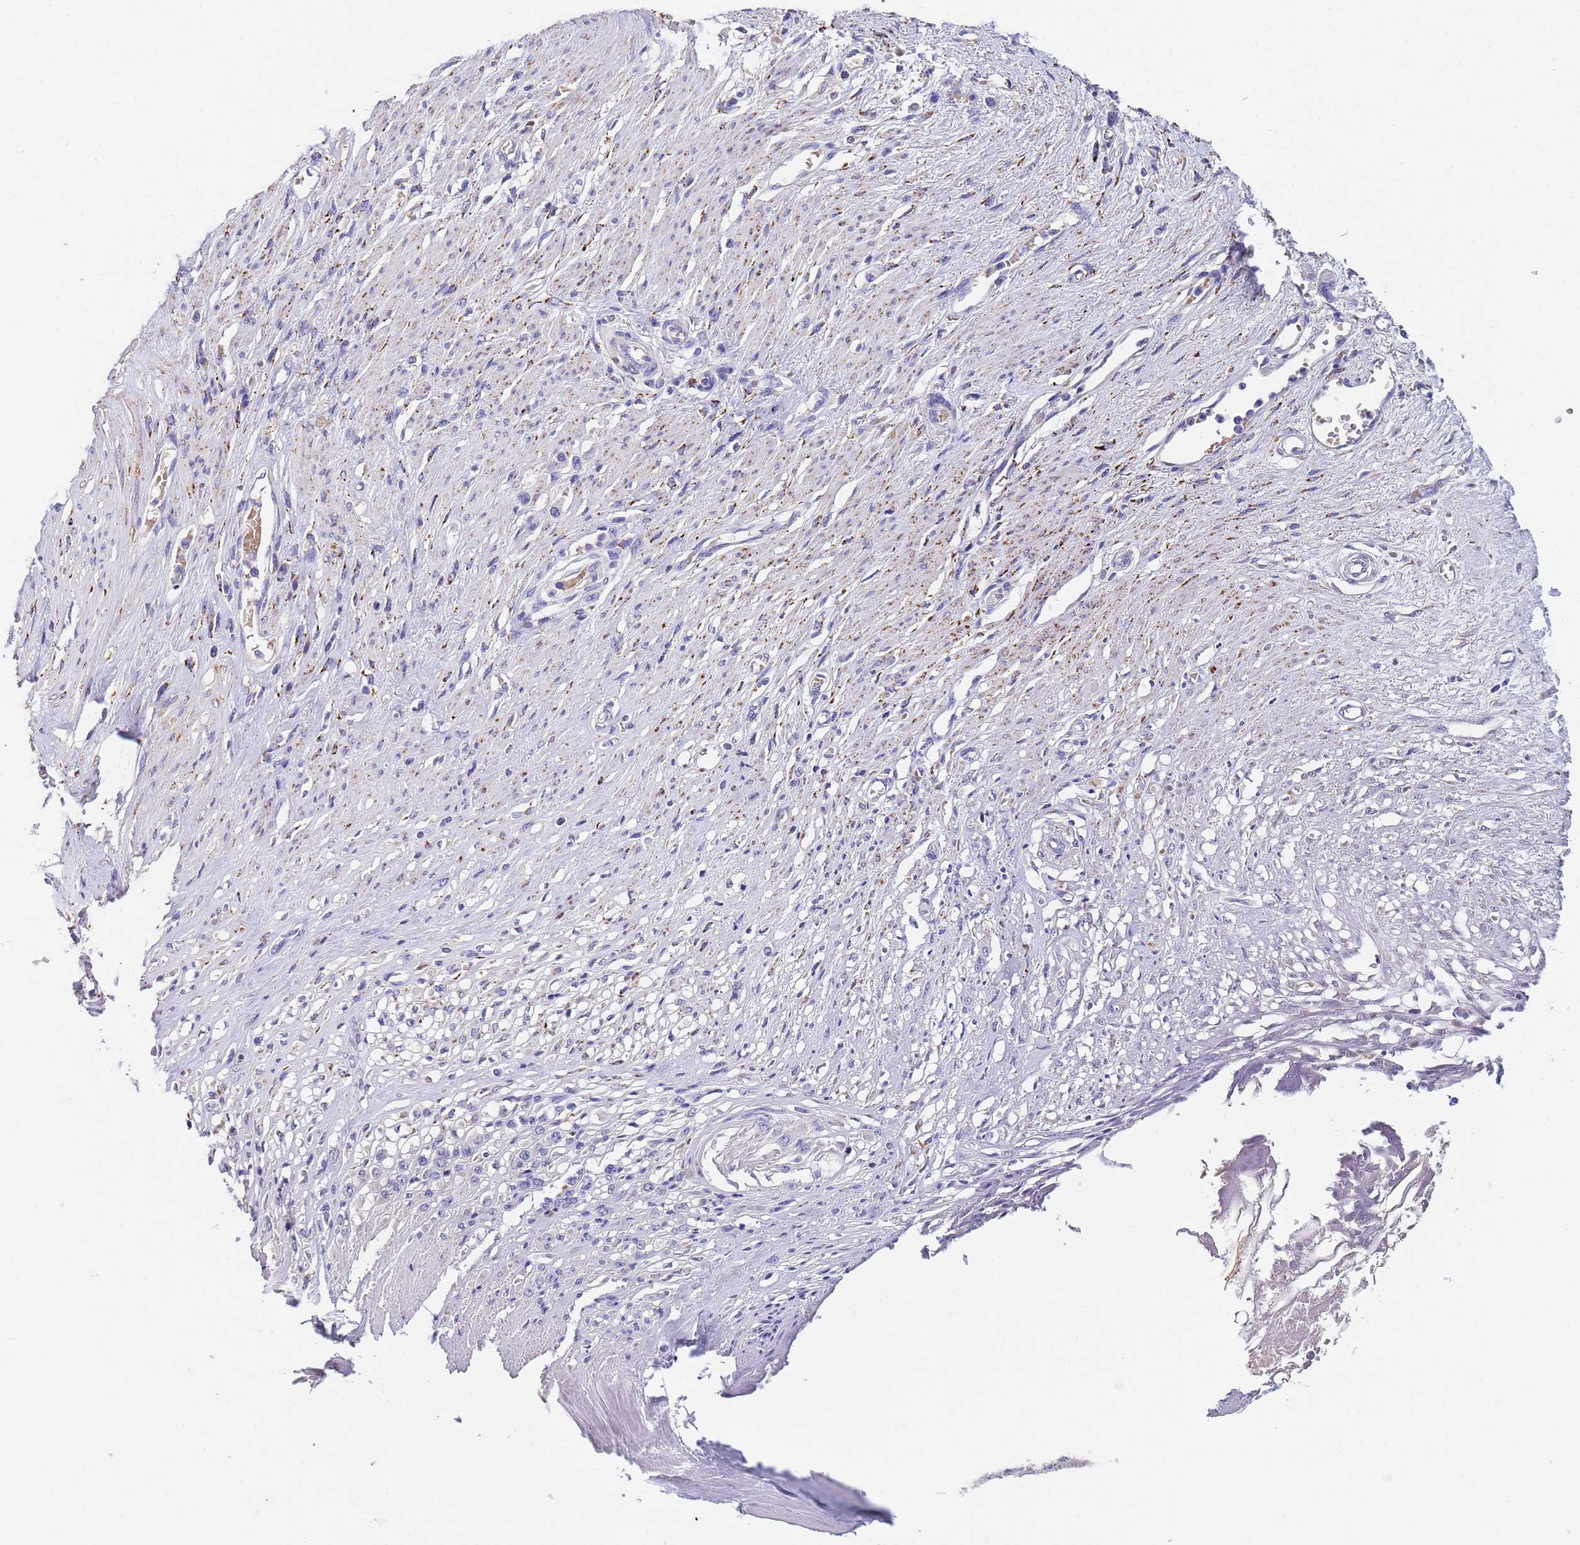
{"staining": {"intensity": "negative", "quantity": "none", "location": "none"}, "tissue": "stomach cancer", "cell_type": "Tumor cells", "image_type": "cancer", "snomed": [{"axis": "morphology", "description": "Adenocarcinoma, NOS"}, {"axis": "morphology", "description": "Adenocarcinoma, High grade"}, {"axis": "topography", "description": "Stomach, upper"}, {"axis": "topography", "description": "Stomach, lower"}], "caption": "Micrograph shows no significant protein positivity in tumor cells of stomach cancer. Nuclei are stained in blue.", "gene": "SLC24A3", "patient": {"sex": "female", "age": 65}}